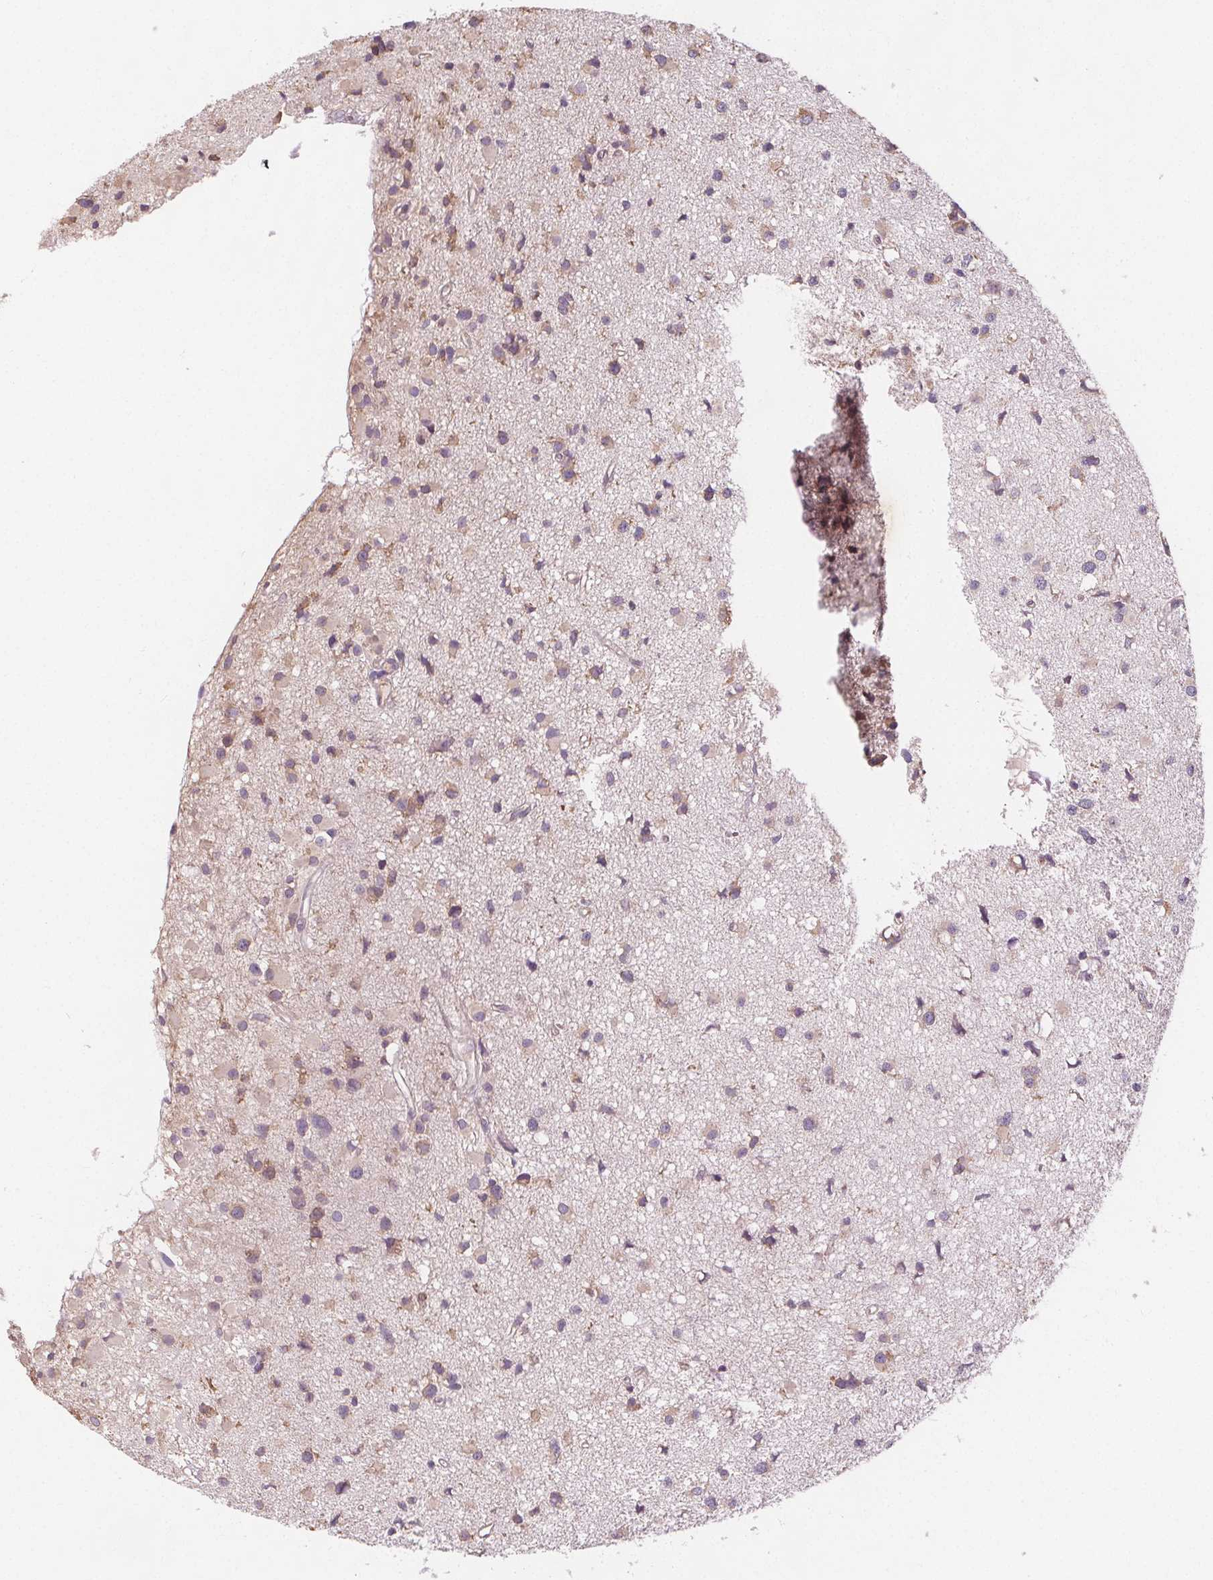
{"staining": {"intensity": "weak", "quantity": "<25%", "location": "cytoplasmic/membranous"}, "tissue": "glioma", "cell_type": "Tumor cells", "image_type": "cancer", "snomed": [{"axis": "morphology", "description": "Glioma, malignant, High grade"}, {"axis": "topography", "description": "Brain"}], "caption": "Immunohistochemical staining of human malignant high-grade glioma reveals no significant positivity in tumor cells.", "gene": "TMEM80", "patient": {"sex": "male", "age": 54}}